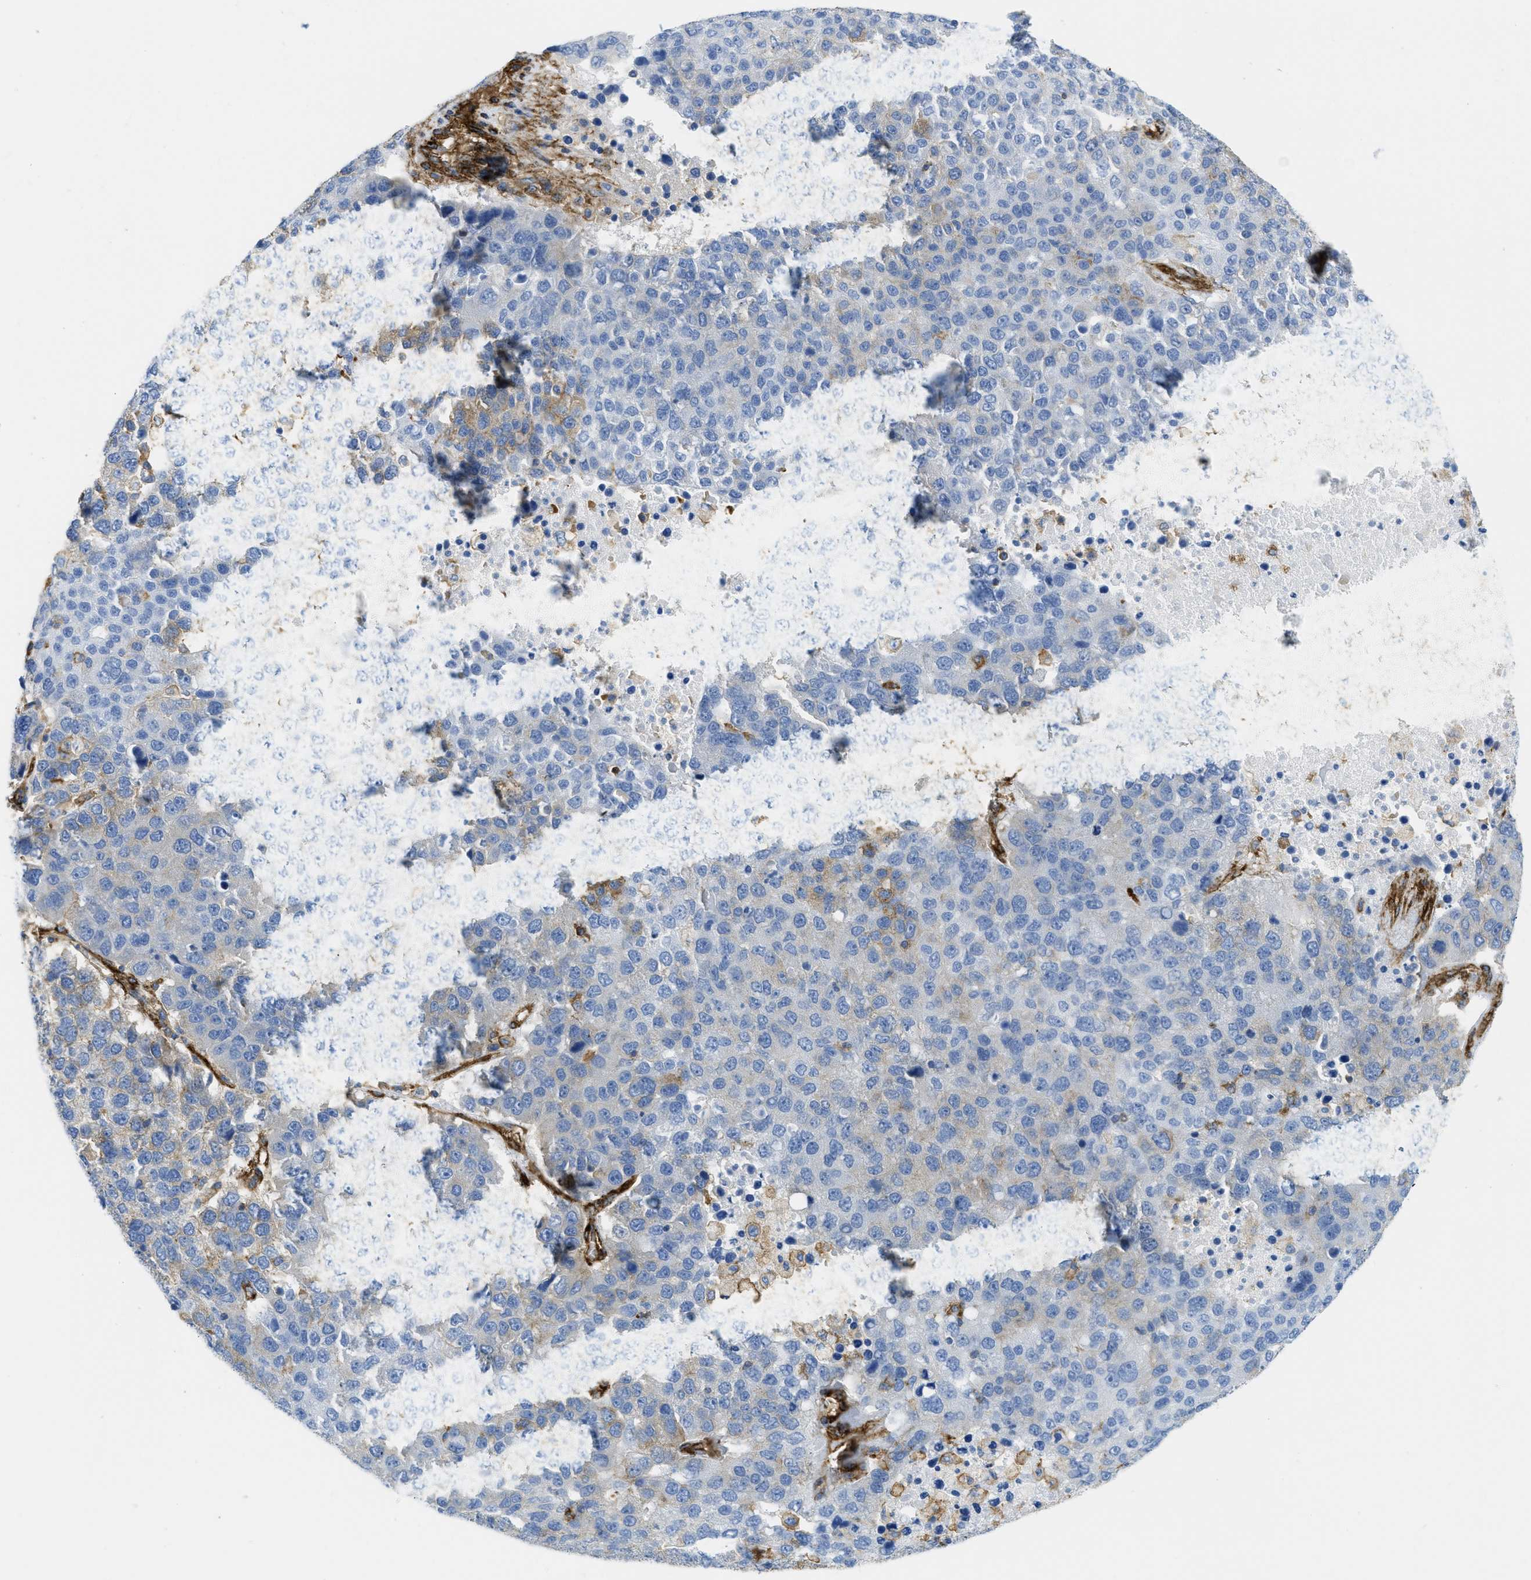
{"staining": {"intensity": "negative", "quantity": "none", "location": "none"}, "tissue": "pancreatic cancer", "cell_type": "Tumor cells", "image_type": "cancer", "snomed": [{"axis": "morphology", "description": "Adenocarcinoma, NOS"}, {"axis": "topography", "description": "Pancreas"}], "caption": "DAB (3,3'-diaminobenzidine) immunohistochemical staining of human pancreatic cancer demonstrates no significant expression in tumor cells. Brightfield microscopy of immunohistochemistry stained with DAB (brown) and hematoxylin (blue), captured at high magnification.", "gene": "HIP1", "patient": {"sex": "female", "age": 61}}